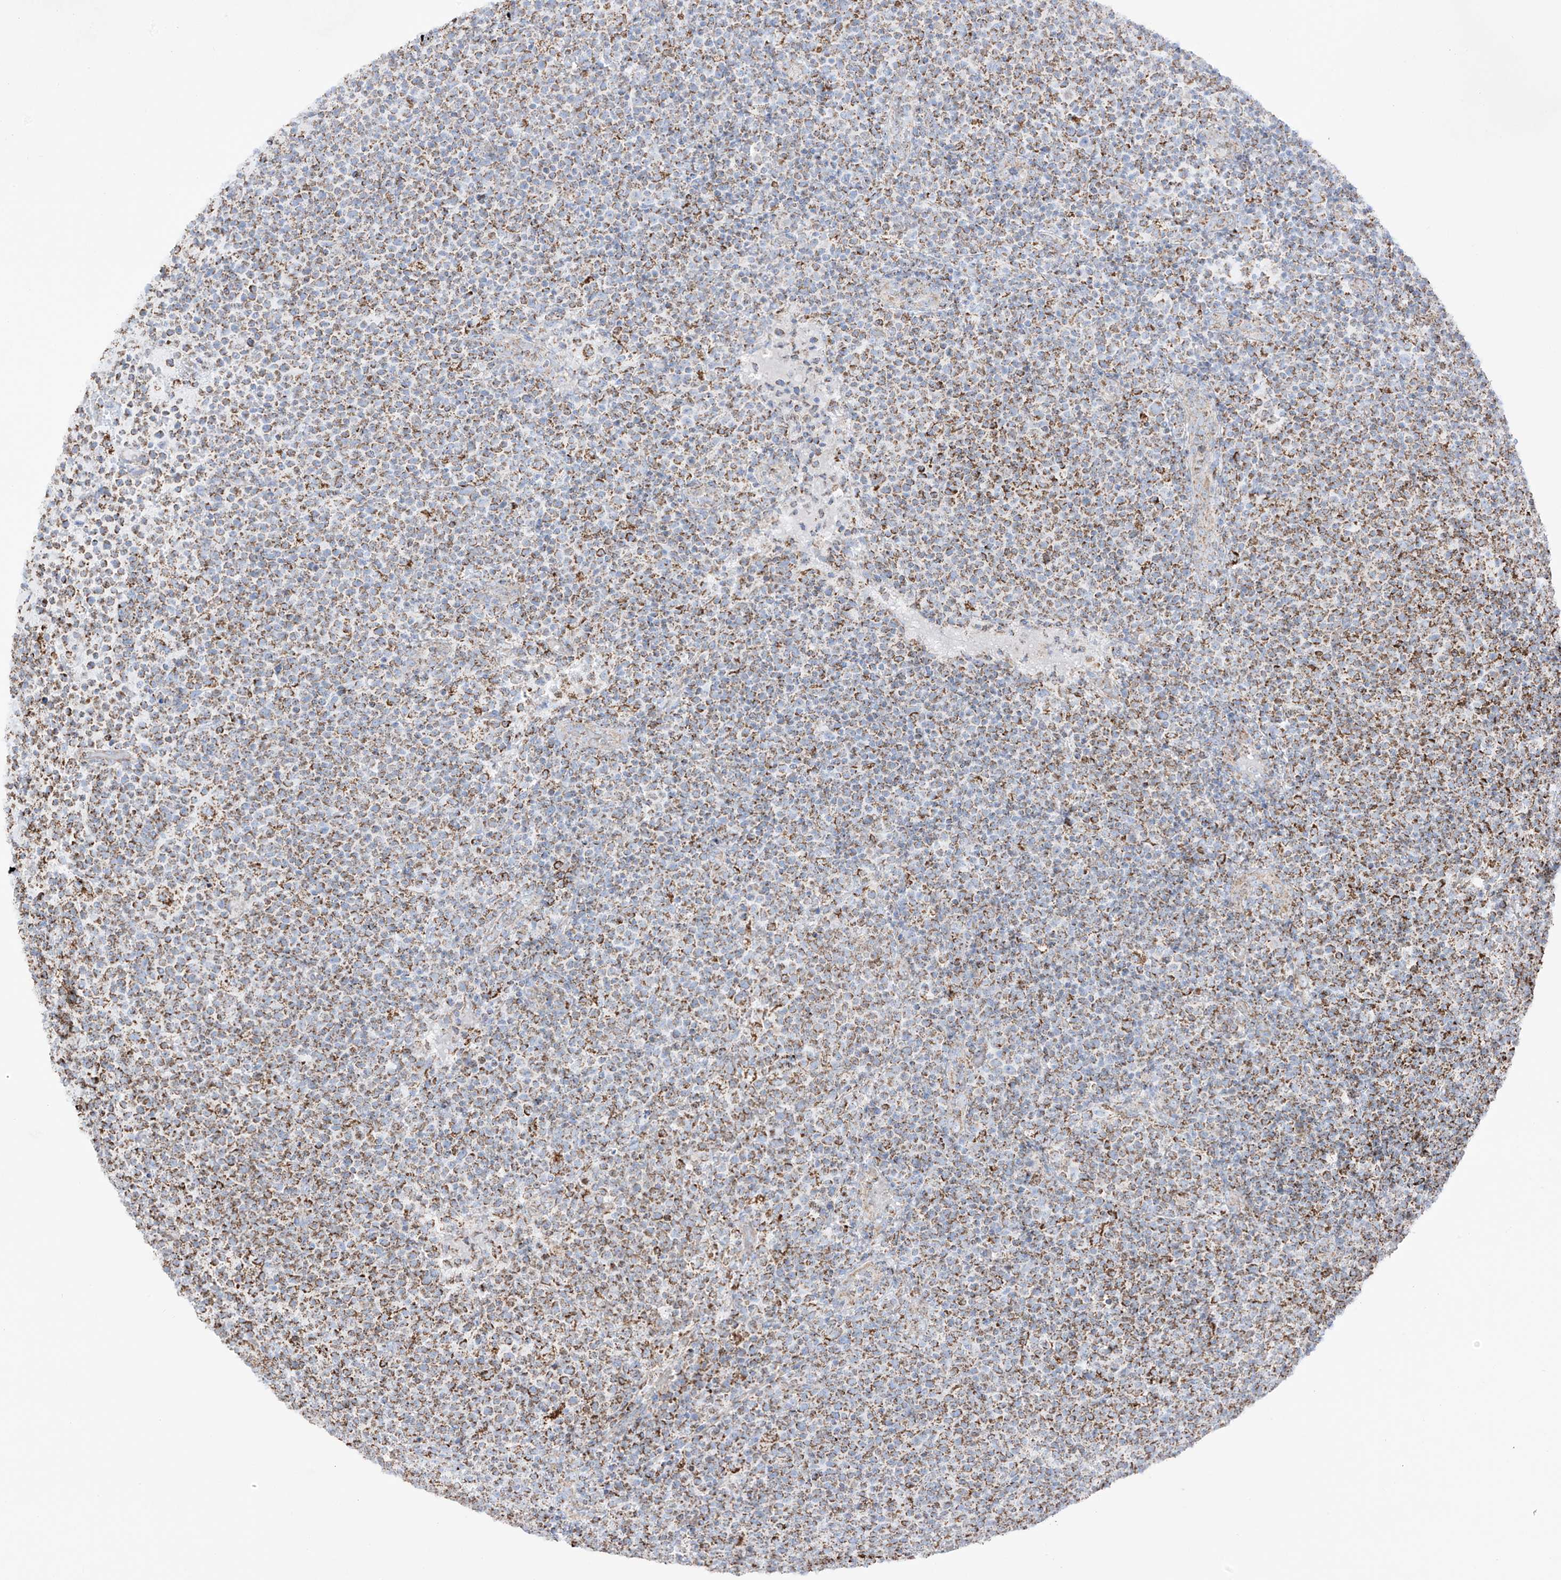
{"staining": {"intensity": "moderate", "quantity": ">75%", "location": "cytoplasmic/membranous"}, "tissue": "lymphoma", "cell_type": "Tumor cells", "image_type": "cancer", "snomed": [{"axis": "morphology", "description": "Malignant lymphoma, non-Hodgkin's type, High grade"}, {"axis": "topography", "description": "Lymph node"}], "caption": "Immunohistochemical staining of human high-grade malignant lymphoma, non-Hodgkin's type shows medium levels of moderate cytoplasmic/membranous protein expression in approximately >75% of tumor cells.", "gene": "XKR3", "patient": {"sex": "male", "age": 61}}